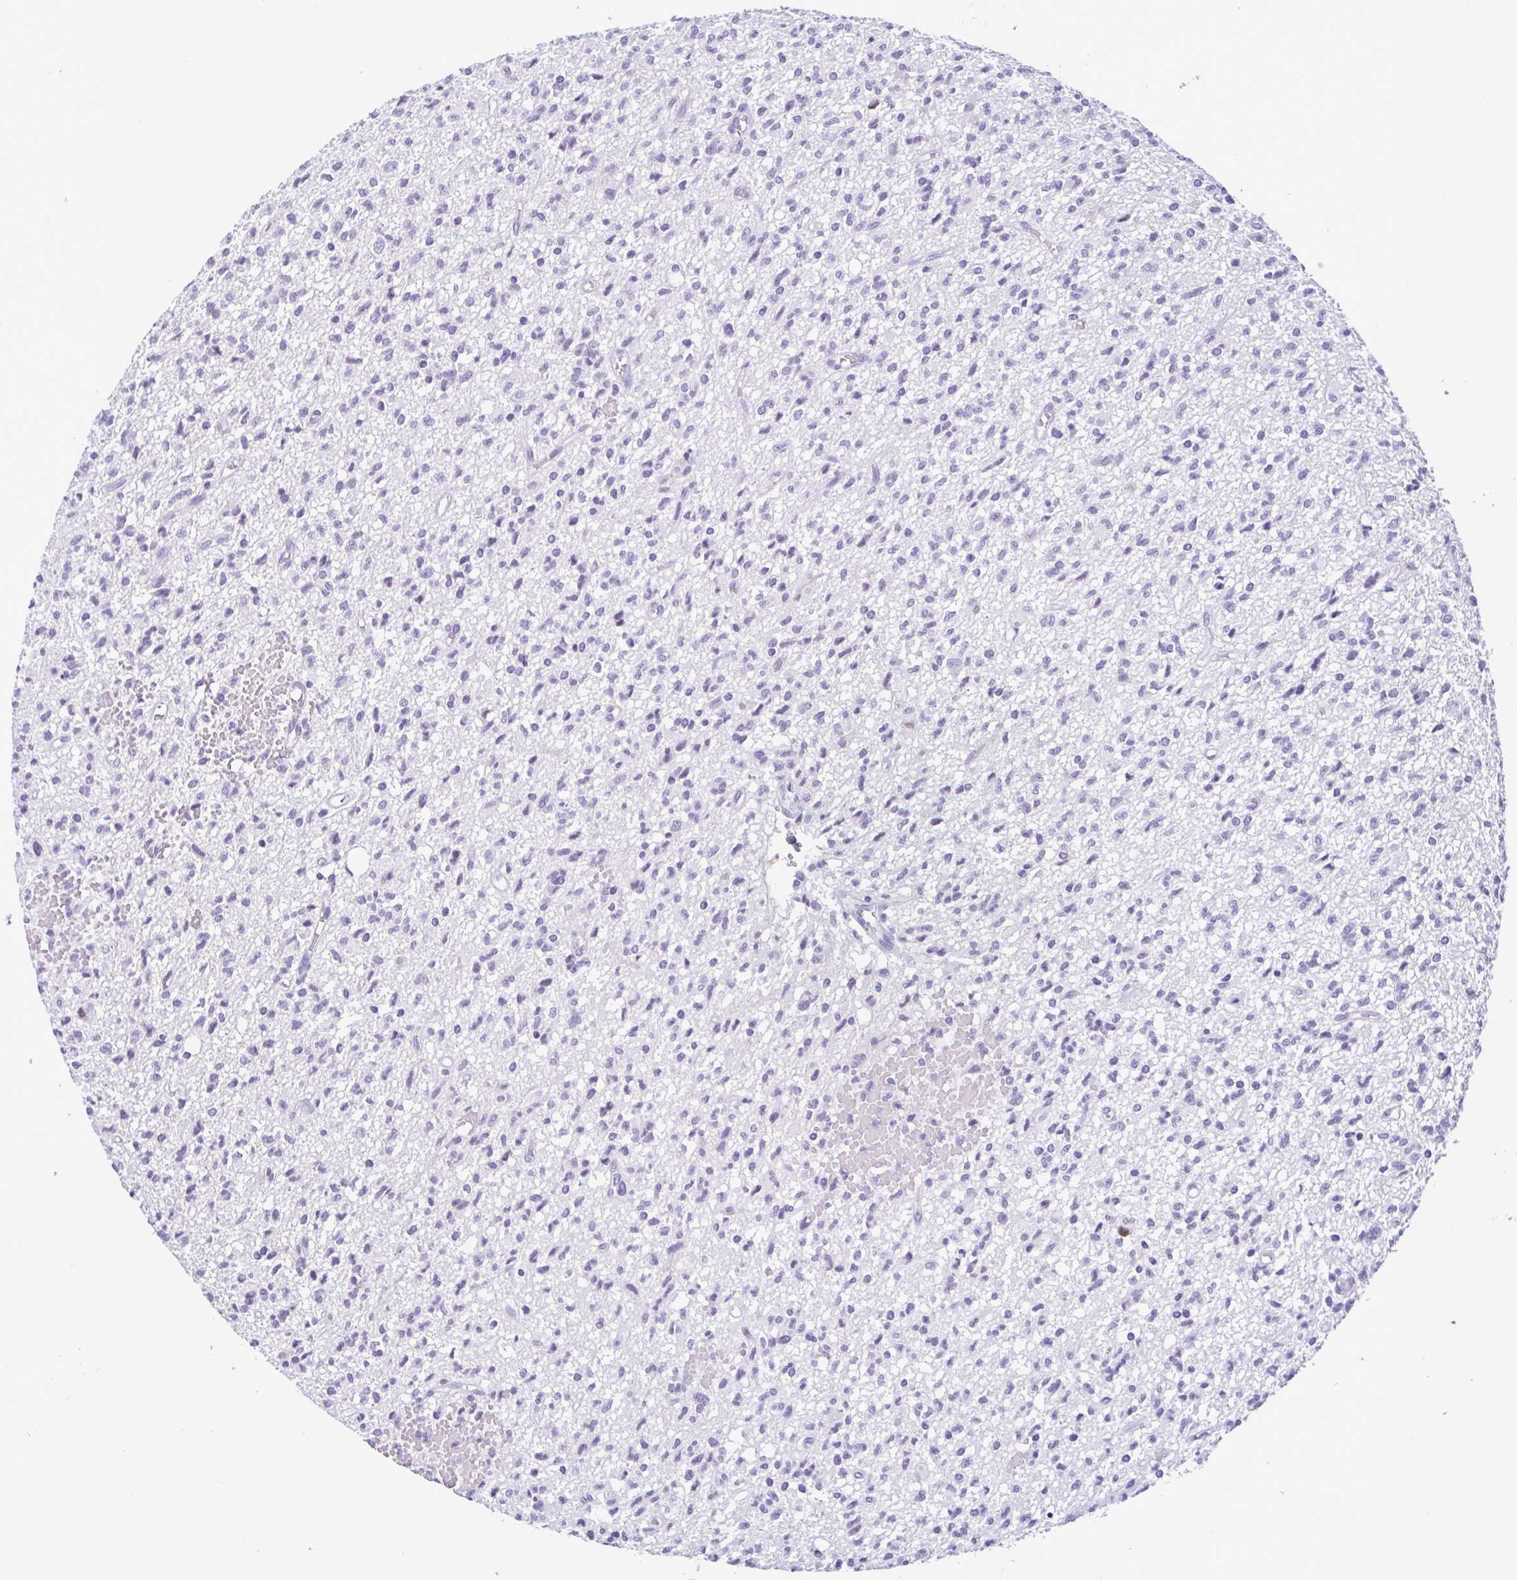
{"staining": {"intensity": "negative", "quantity": "none", "location": "none"}, "tissue": "glioma", "cell_type": "Tumor cells", "image_type": "cancer", "snomed": [{"axis": "morphology", "description": "Glioma, malignant, Low grade"}, {"axis": "topography", "description": "Brain"}], "caption": "Tumor cells are negative for brown protein staining in glioma.", "gene": "SPATA16", "patient": {"sex": "male", "age": 64}}